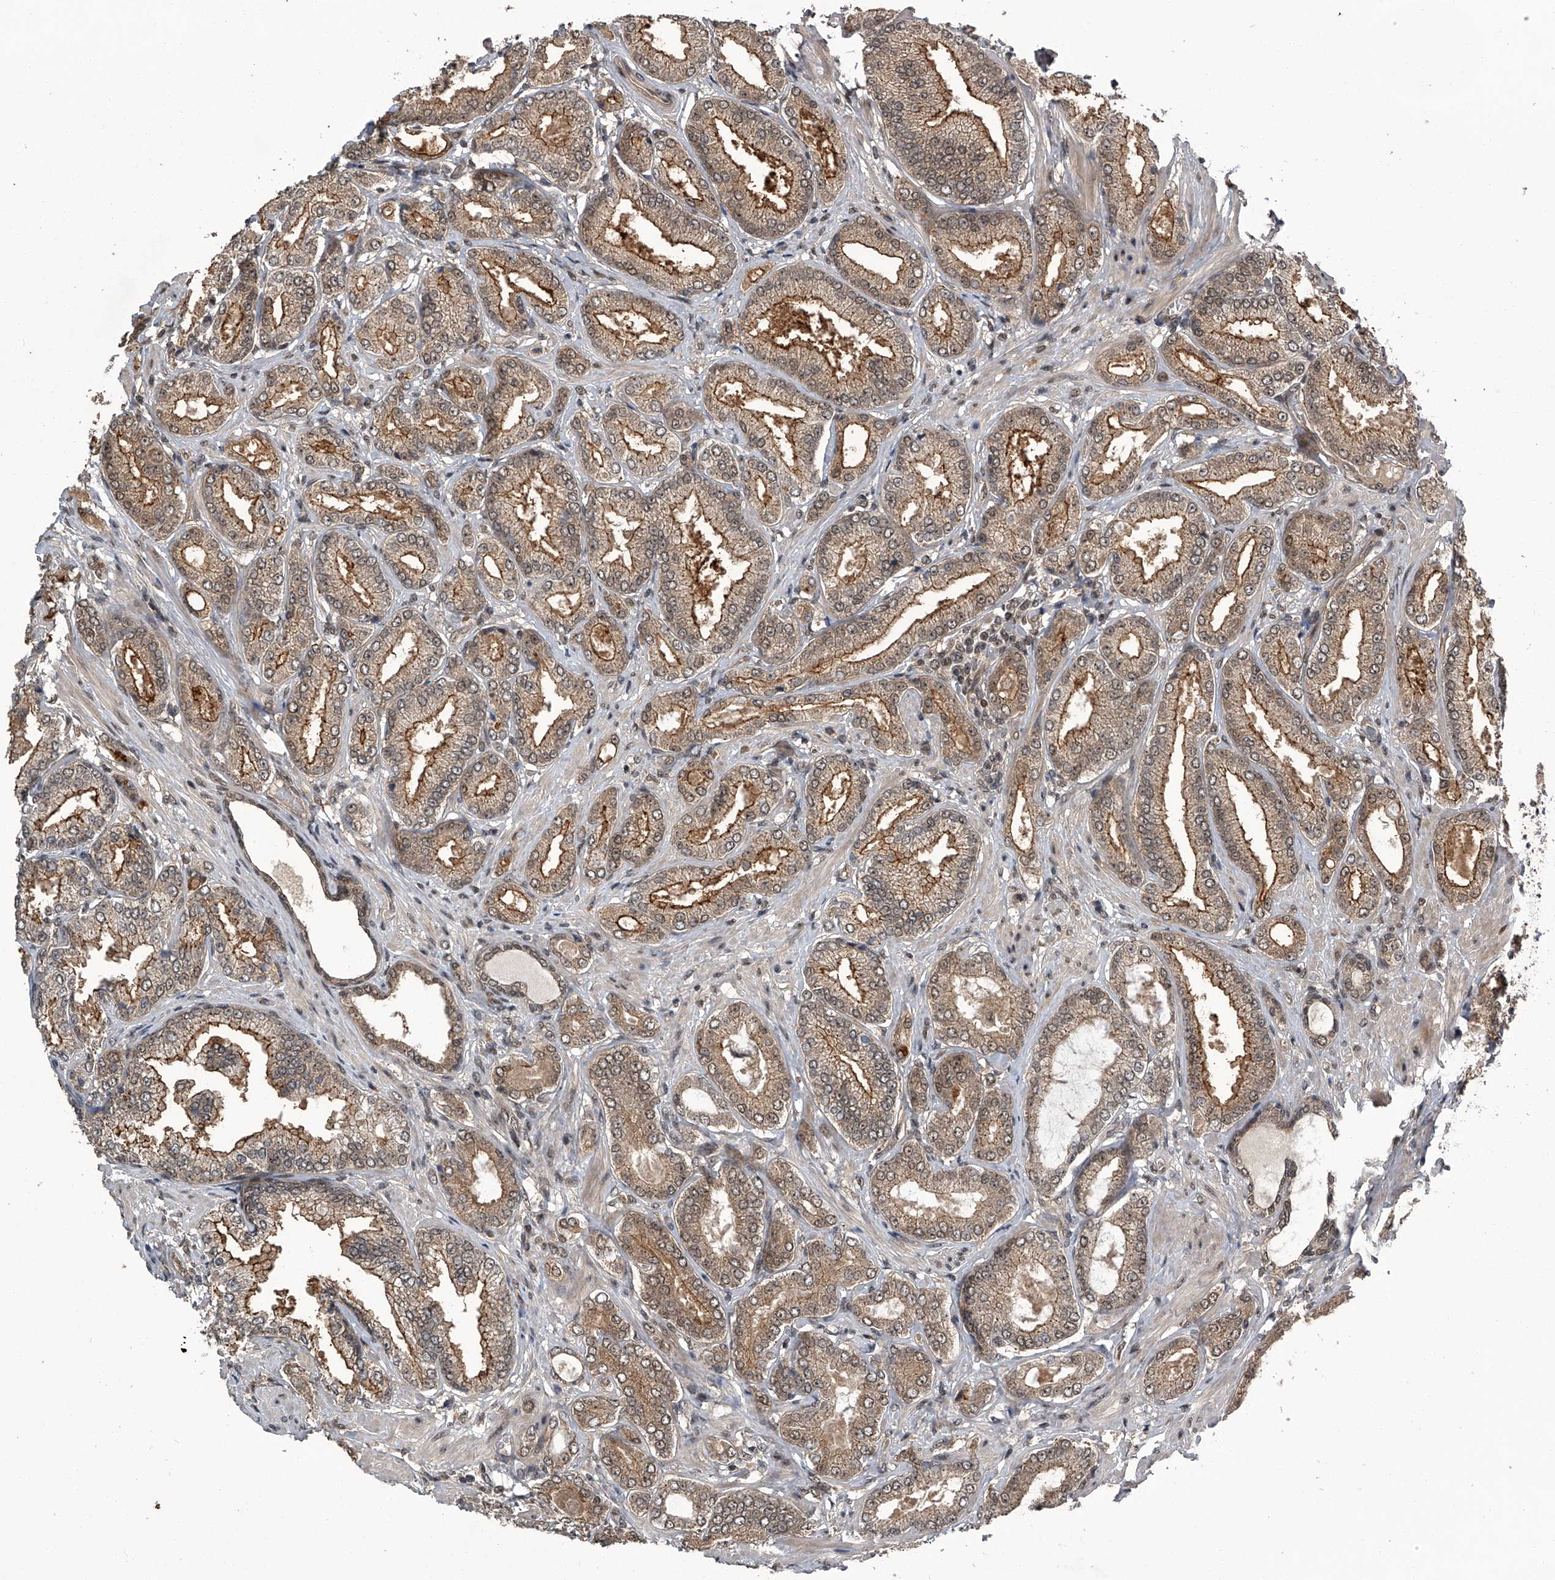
{"staining": {"intensity": "moderate", "quantity": ">75%", "location": "cytoplasmic/membranous,nuclear"}, "tissue": "prostate cancer", "cell_type": "Tumor cells", "image_type": "cancer", "snomed": [{"axis": "morphology", "description": "Adenocarcinoma, Low grade"}, {"axis": "topography", "description": "Prostate"}], "caption": "Immunohistochemical staining of prostate cancer (low-grade adenocarcinoma) demonstrates medium levels of moderate cytoplasmic/membranous and nuclear positivity in approximately >75% of tumor cells.", "gene": "SLC12A8", "patient": {"sex": "male", "age": 63}}